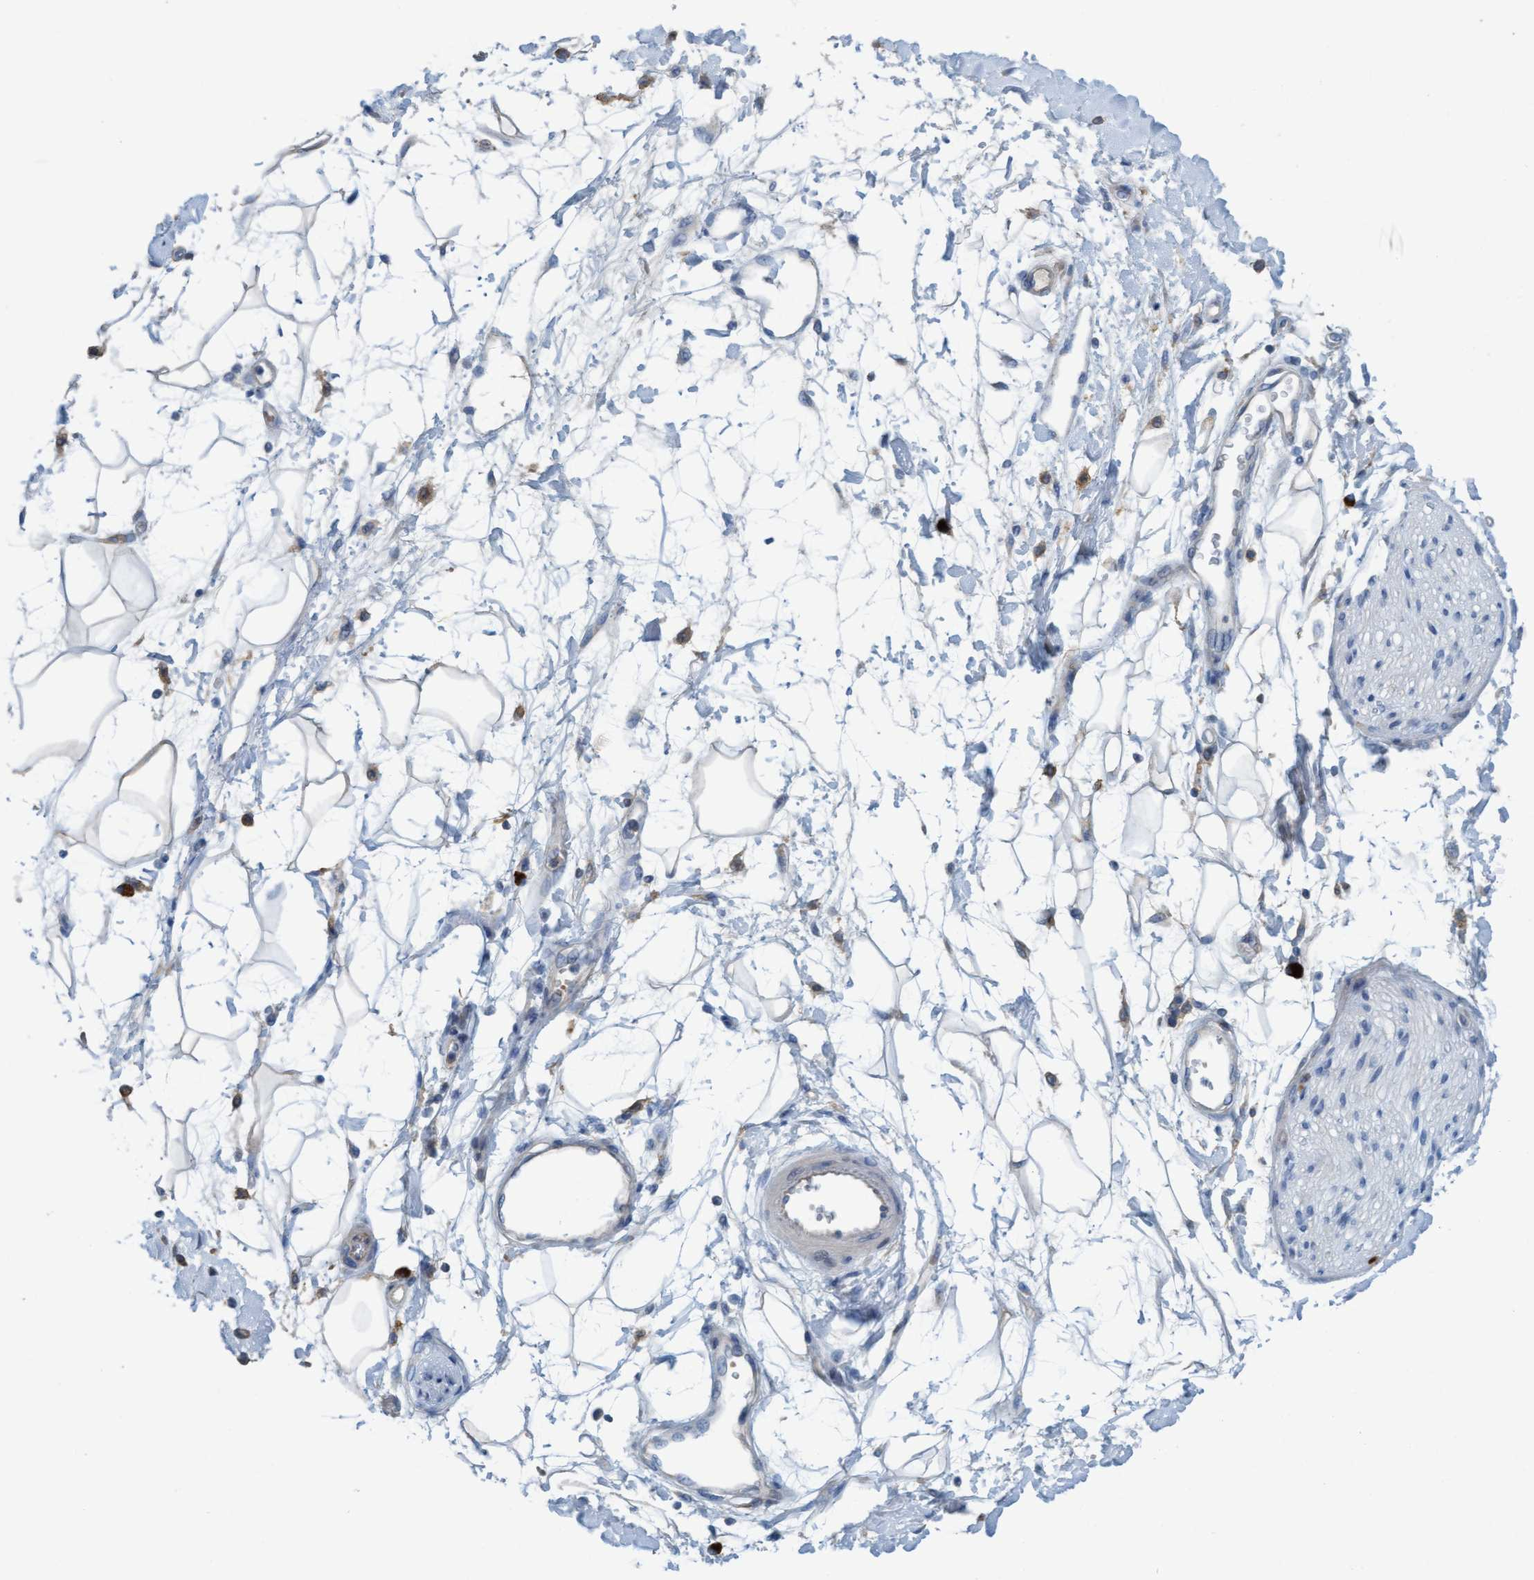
{"staining": {"intensity": "moderate", "quantity": ">75%", "location": "cytoplasmic/membranous"}, "tissue": "adipose tissue", "cell_type": "Adipocytes", "image_type": "normal", "snomed": [{"axis": "morphology", "description": "Normal tissue, NOS"}, {"axis": "morphology", "description": "Adenocarcinoma, NOS"}, {"axis": "topography", "description": "Duodenum"}, {"axis": "topography", "description": "Peripheral nerve tissue"}], "caption": "Immunohistochemical staining of benign human adipose tissue reveals moderate cytoplasmic/membranous protein staining in about >75% of adipocytes.", "gene": "SIGIRR", "patient": {"sex": "female", "age": 60}}